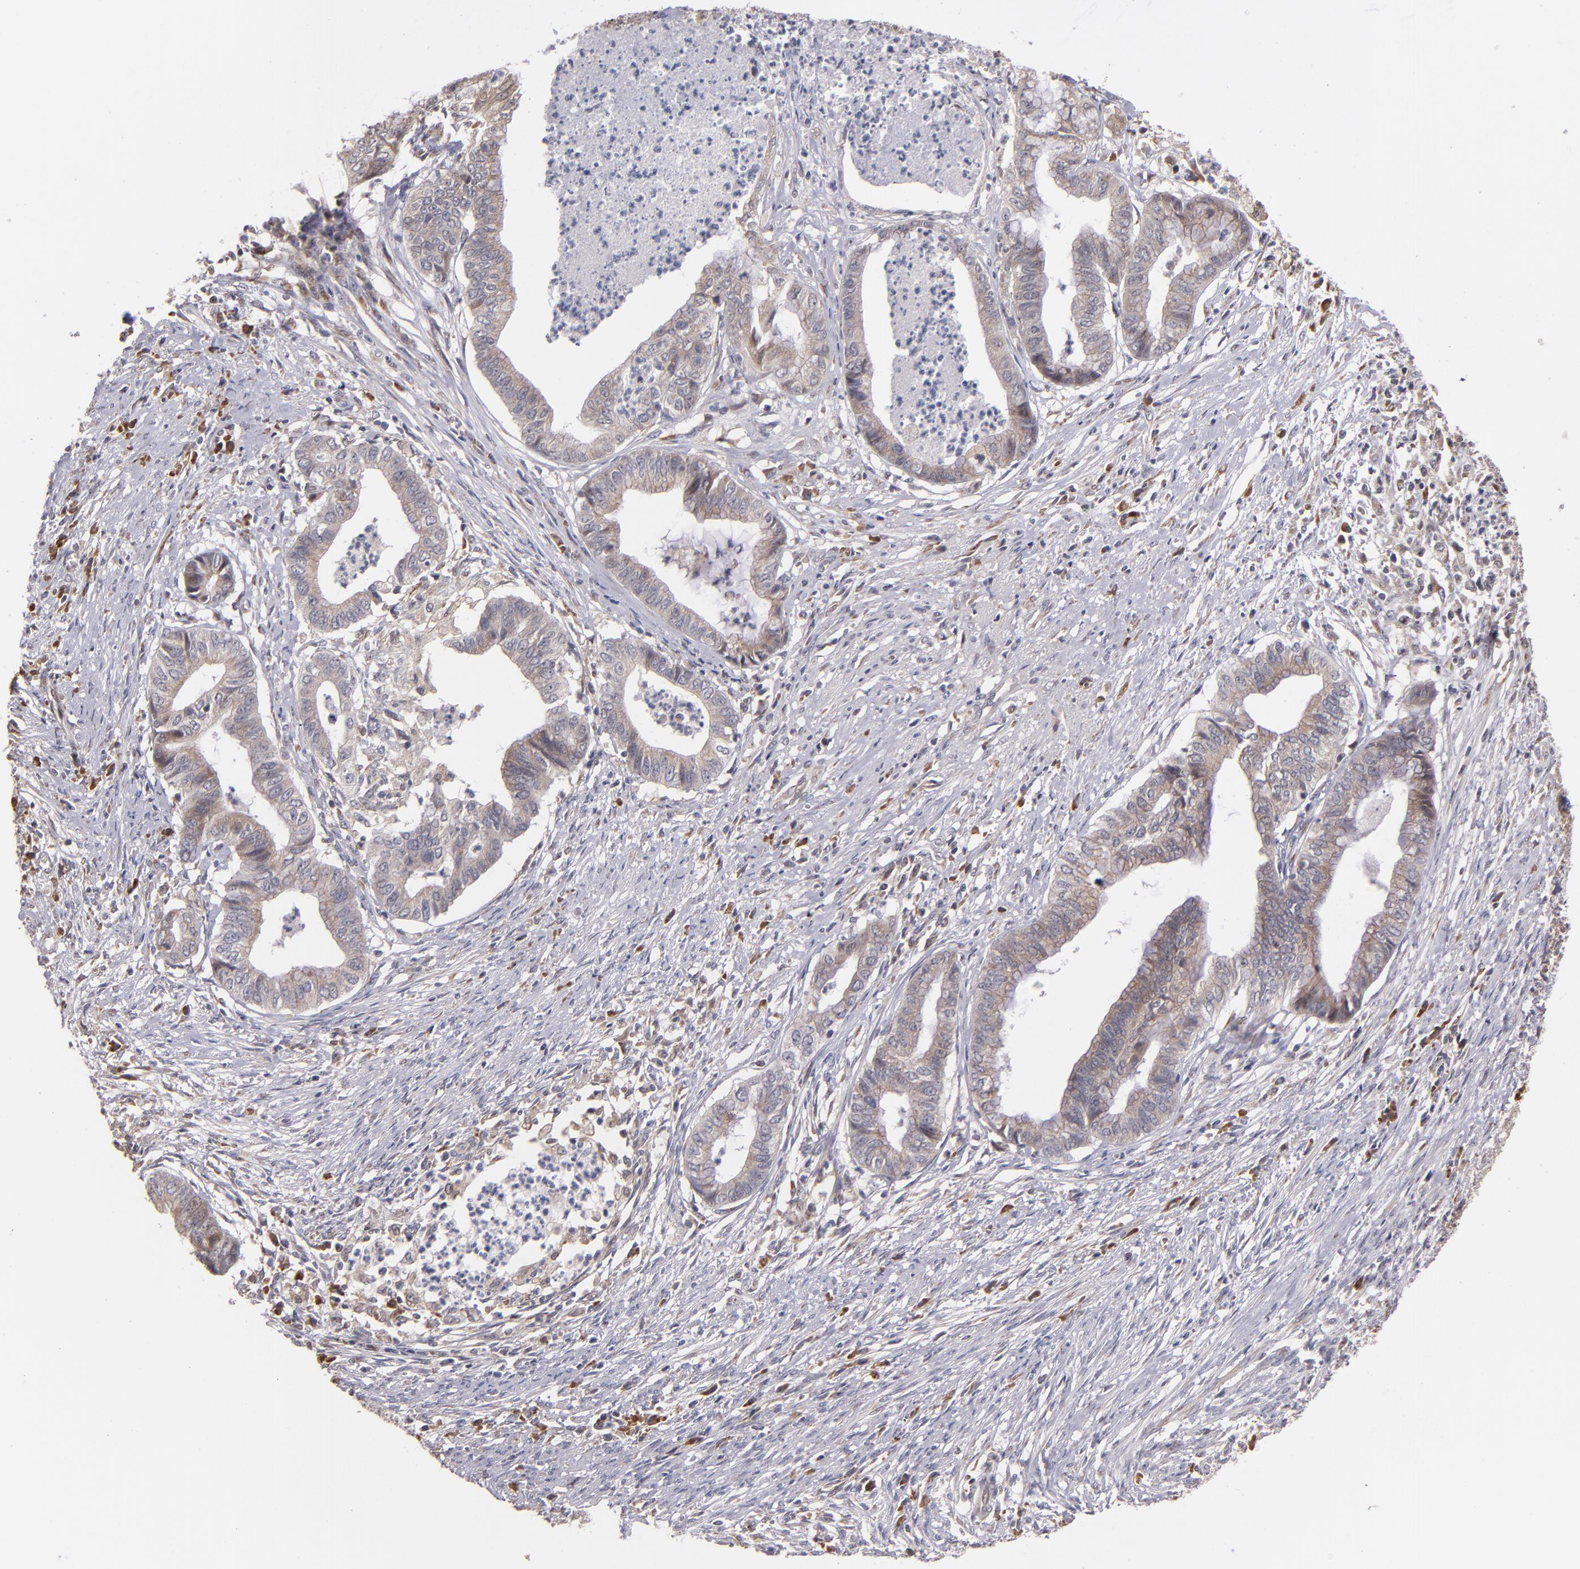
{"staining": {"intensity": "weak", "quantity": ">75%", "location": "cytoplasmic/membranous"}, "tissue": "endometrial cancer", "cell_type": "Tumor cells", "image_type": "cancer", "snomed": [{"axis": "morphology", "description": "Necrosis, NOS"}, {"axis": "morphology", "description": "Adenocarcinoma, NOS"}, {"axis": "topography", "description": "Endometrium"}], "caption": "Immunohistochemical staining of endometrial adenocarcinoma shows weak cytoplasmic/membranous protein staining in about >75% of tumor cells.", "gene": "CASP1", "patient": {"sex": "female", "age": 79}}